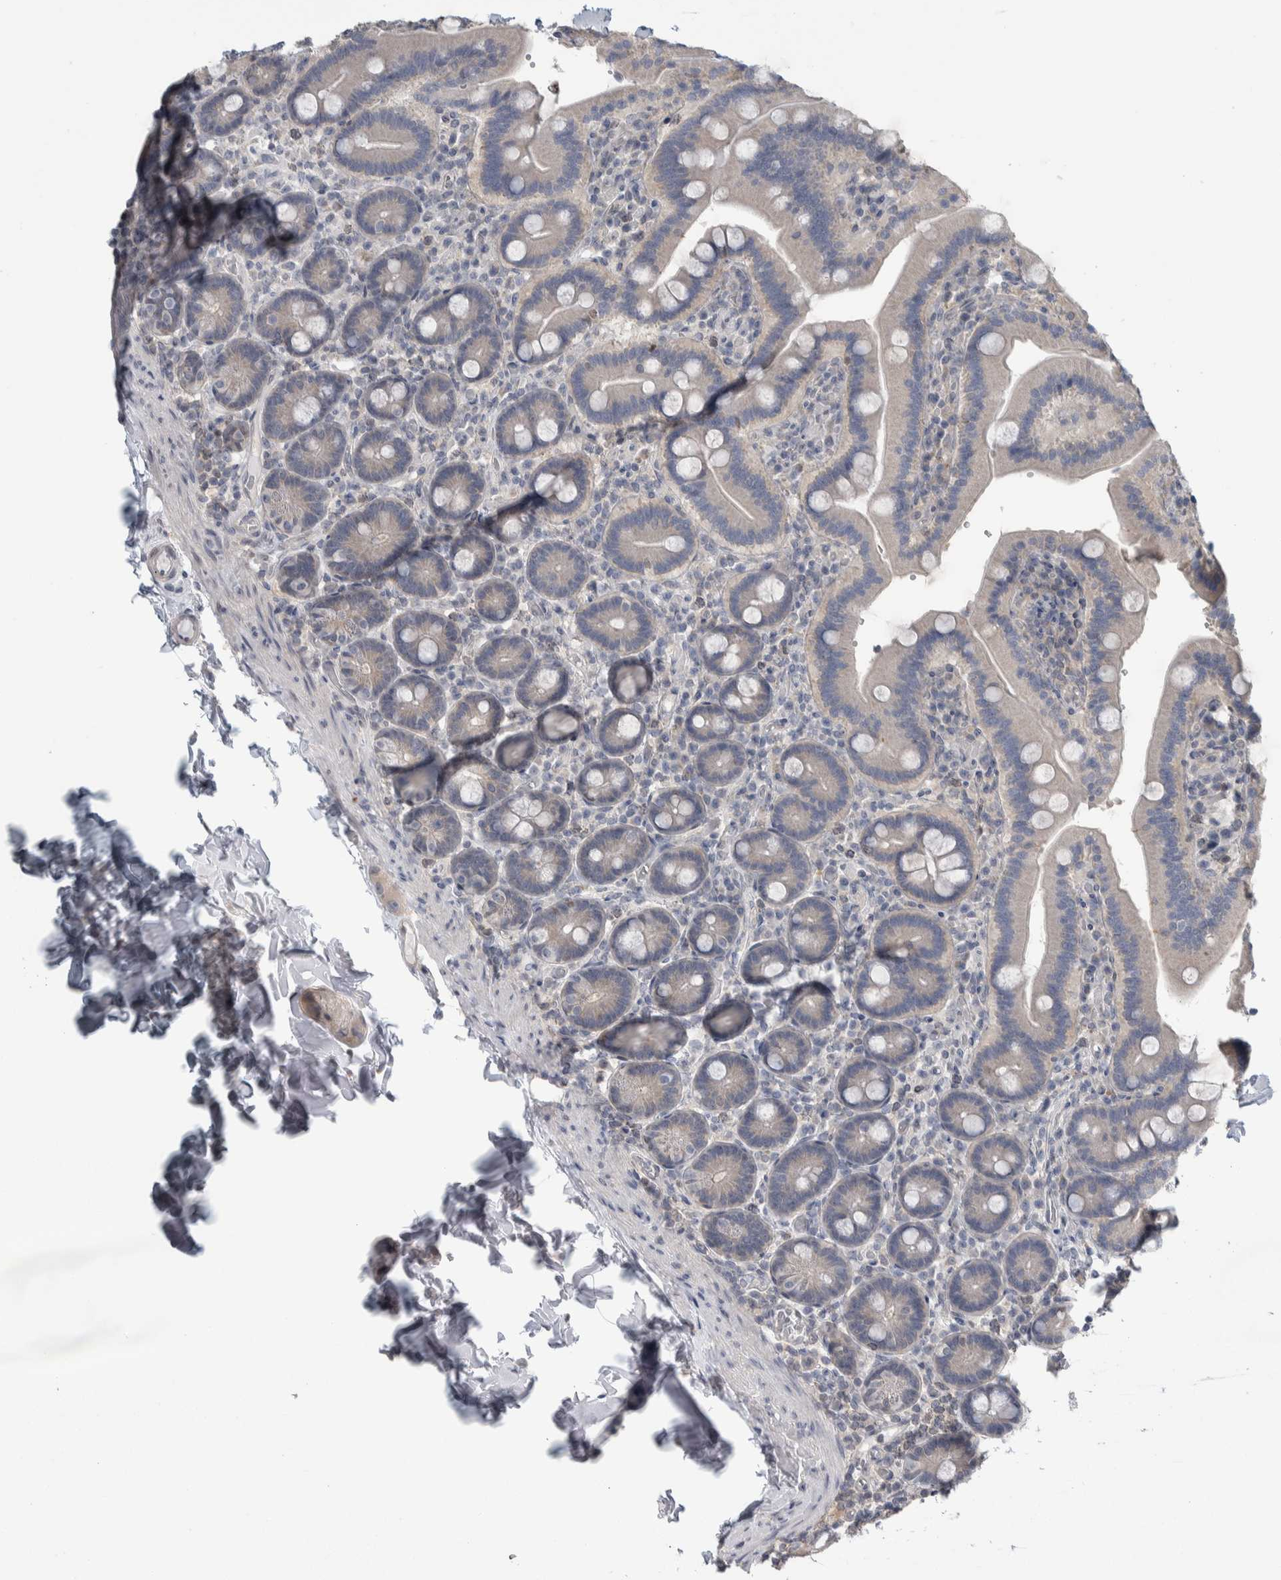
{"staining": {"intensity": "weak", "quantity": "<25%", "location": "cytoplasmic/membranous"}, "tissue": "duodenum", "cell_type": "Glandular cells", "image_type": "normal", "snomed": [{"axis": "morphology", "description": "Normal tissue, NOS"}, {"axis": "topography", "description": "Duodenum"}], "caption": "Protein analysis of unremarkable duodenum shows no significant positivity in glandular cells. (DAB immunohistochemistry (IHC), high magnification).", "gene": "TAX1BP1", "patient": {"sex": "female", "age": 62}}